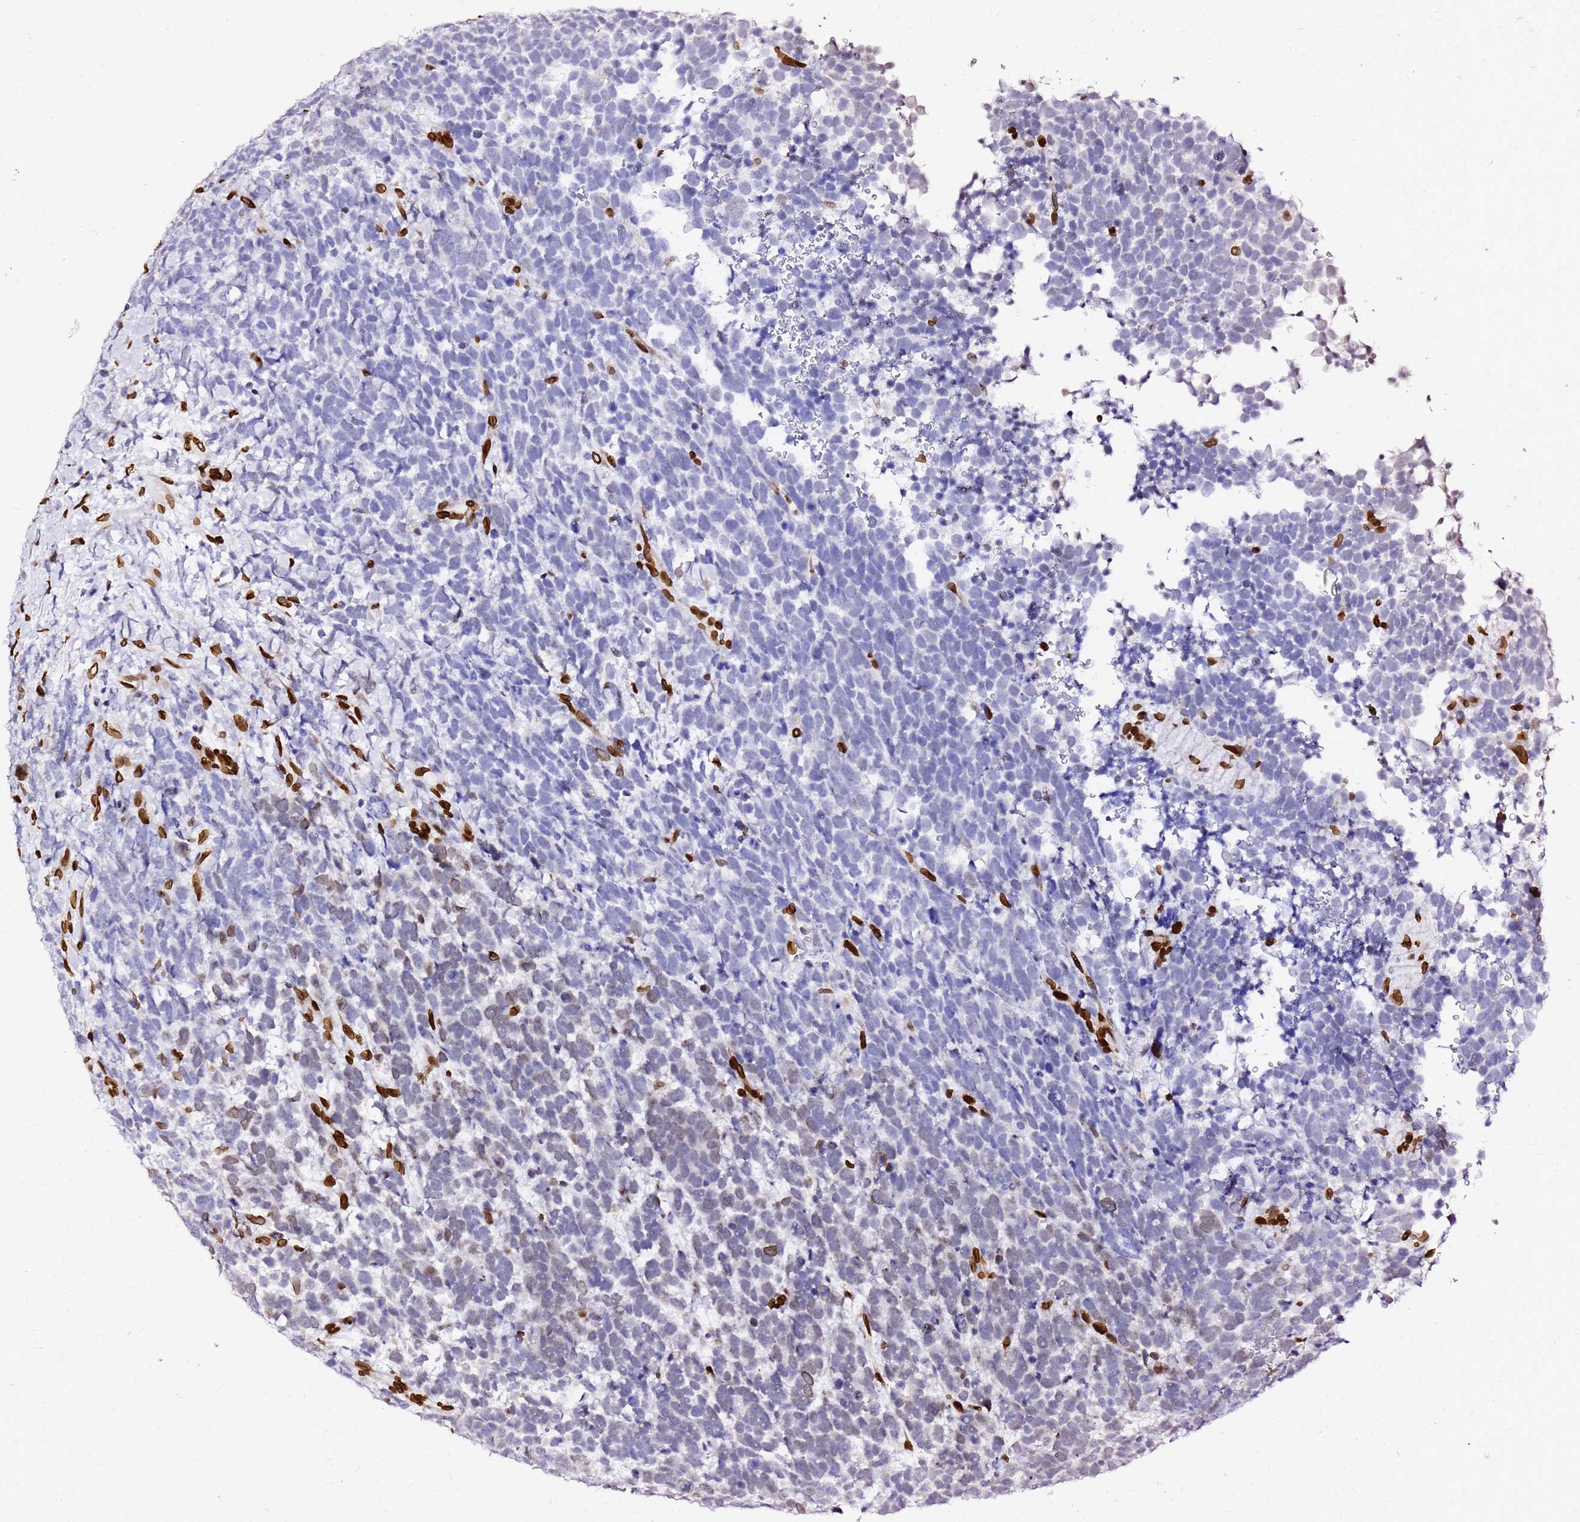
{"staining": {"intensity": "weak", "quantity": "<25%", "location": "nuclear"}, "tissue": "urothelial cancer", "cell_type": "Tumor cells", "image_type": "cancer", "snomed": [{"axis": "morphology", "description": "Urothelial carcinoma, High grade"}, {"axis": "topography", "description": "Urinary bladder"}], "caption": "Immunohistochemistry (IHC) photomicrograph of neoplastic tissue: human urothelial carcinoma (high-grade) stained with DAB demonstrates no significant protein expression in tumor cells.", "gene": "C6orf141", "patient": {"sex": "female", "age": 82}}